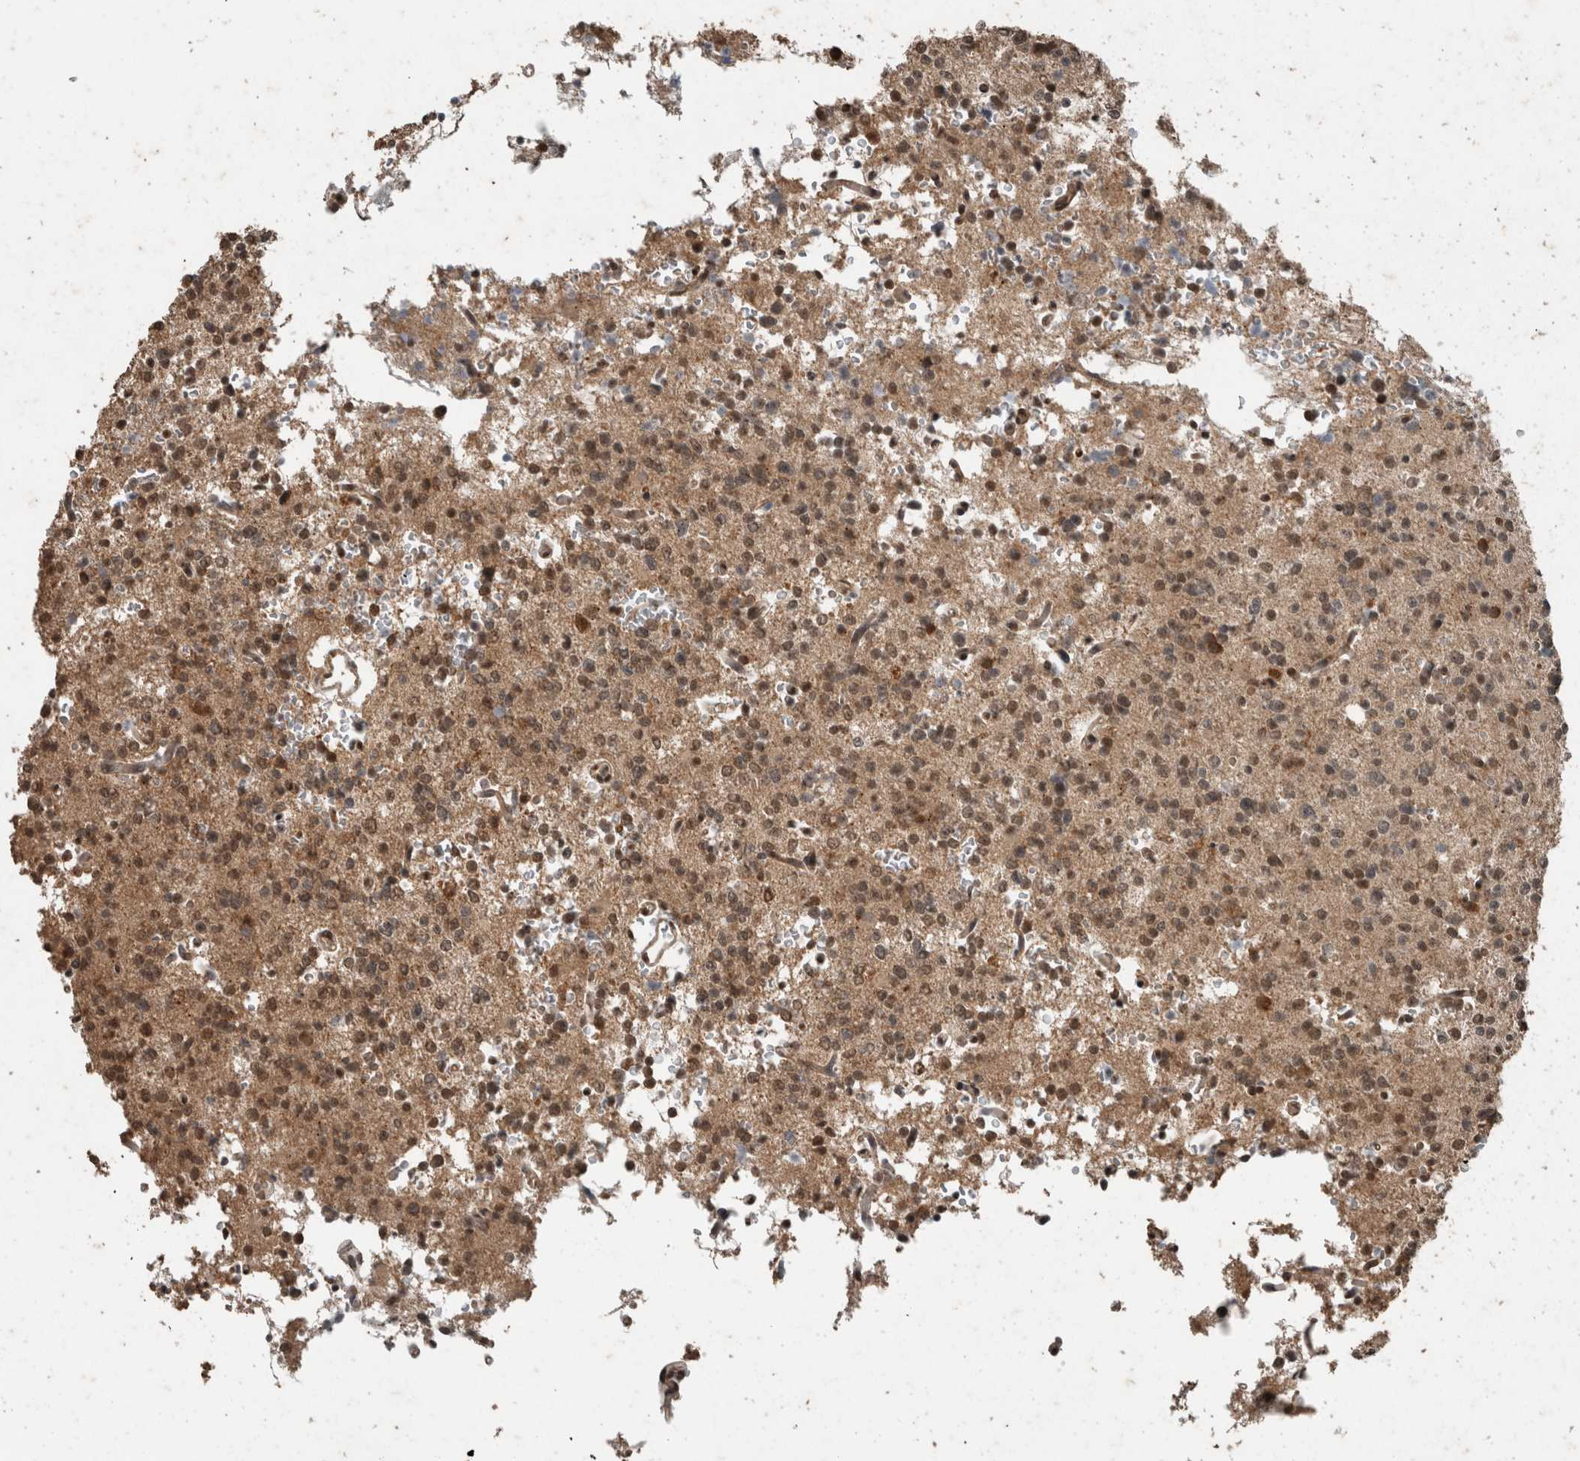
{"staining": {"intensity": "weak", "quantity": ">75%", "location": "cytoplasmic/membranous,nuclear"}, "tissue": "glioma", "cell_type": "Tumor cells", "image_type": "cancer", "snomed": [{"axis": "morphology", "description": "Glioma, malignant, High grade"}, {"axis": "topography", "description": "Brain"}], "caption": "Malignant glioma (high-grade) stained with a protein marker displays weak staining in tumor cells.", "gene": "MYO1E", "patient": {"sex": "female", "age": 62}}